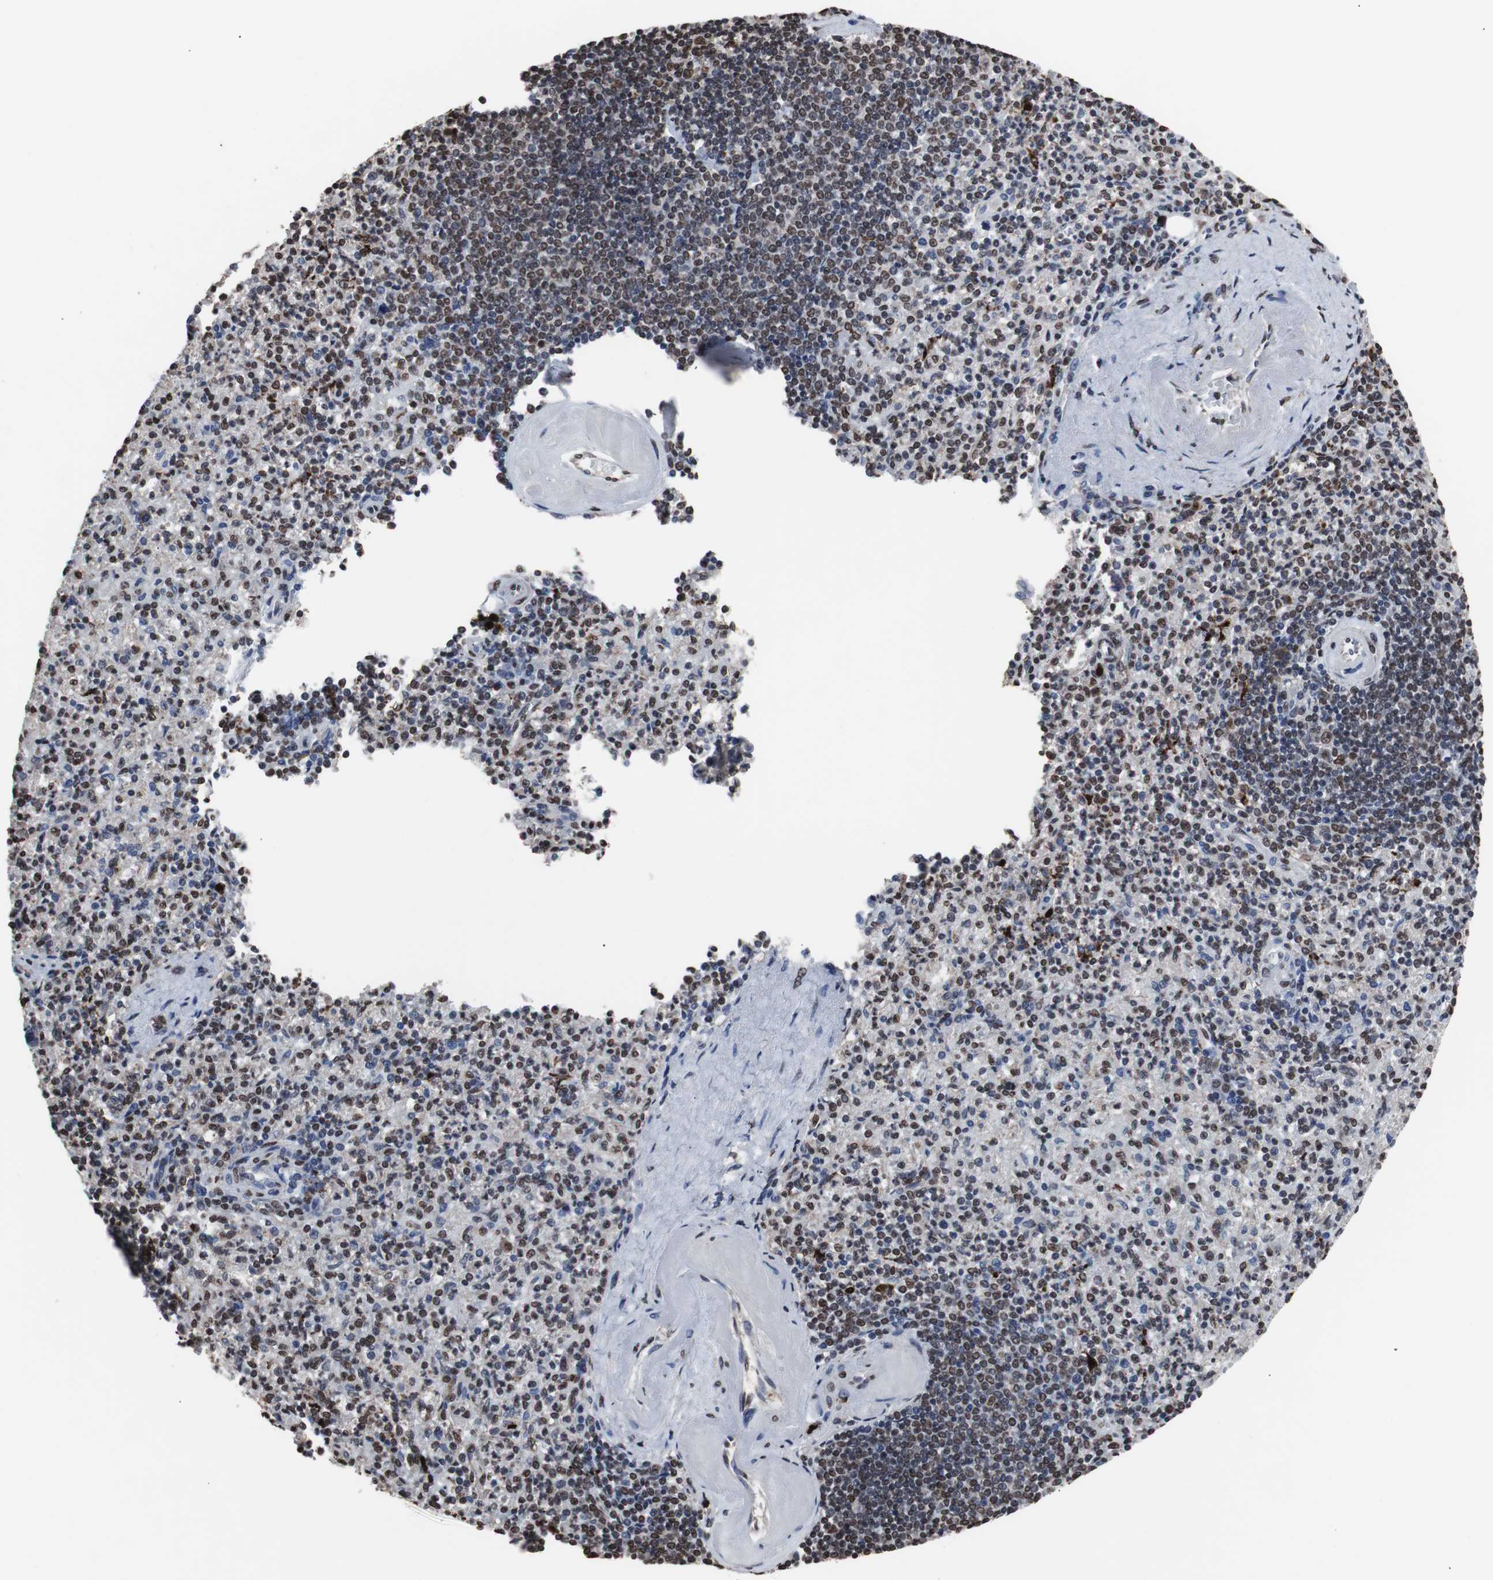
{"staining": {"intensity": "weak", "quantity": "25%-75%", "location": "nuclear"}, "tissue": "spleen", "cell_type": "Cells in red pulp", "image_type": "normal", "snomed": [{"axis": "morphology", "description": "Normal tissue, NOS"}, {"axis": "topography", "description": "Spleen"}], "caption": "Immunohistochemistry micrograph of normal spleen: human spleen stained using immunohistochemistry (IHC) demonstrates low levels of weak protein expression localized specifically in the nuclear of cells in red pulp, appearing as a nuclear brown color.", "gene": "MED27", "patient": {"sex": "female", "age": 74}}